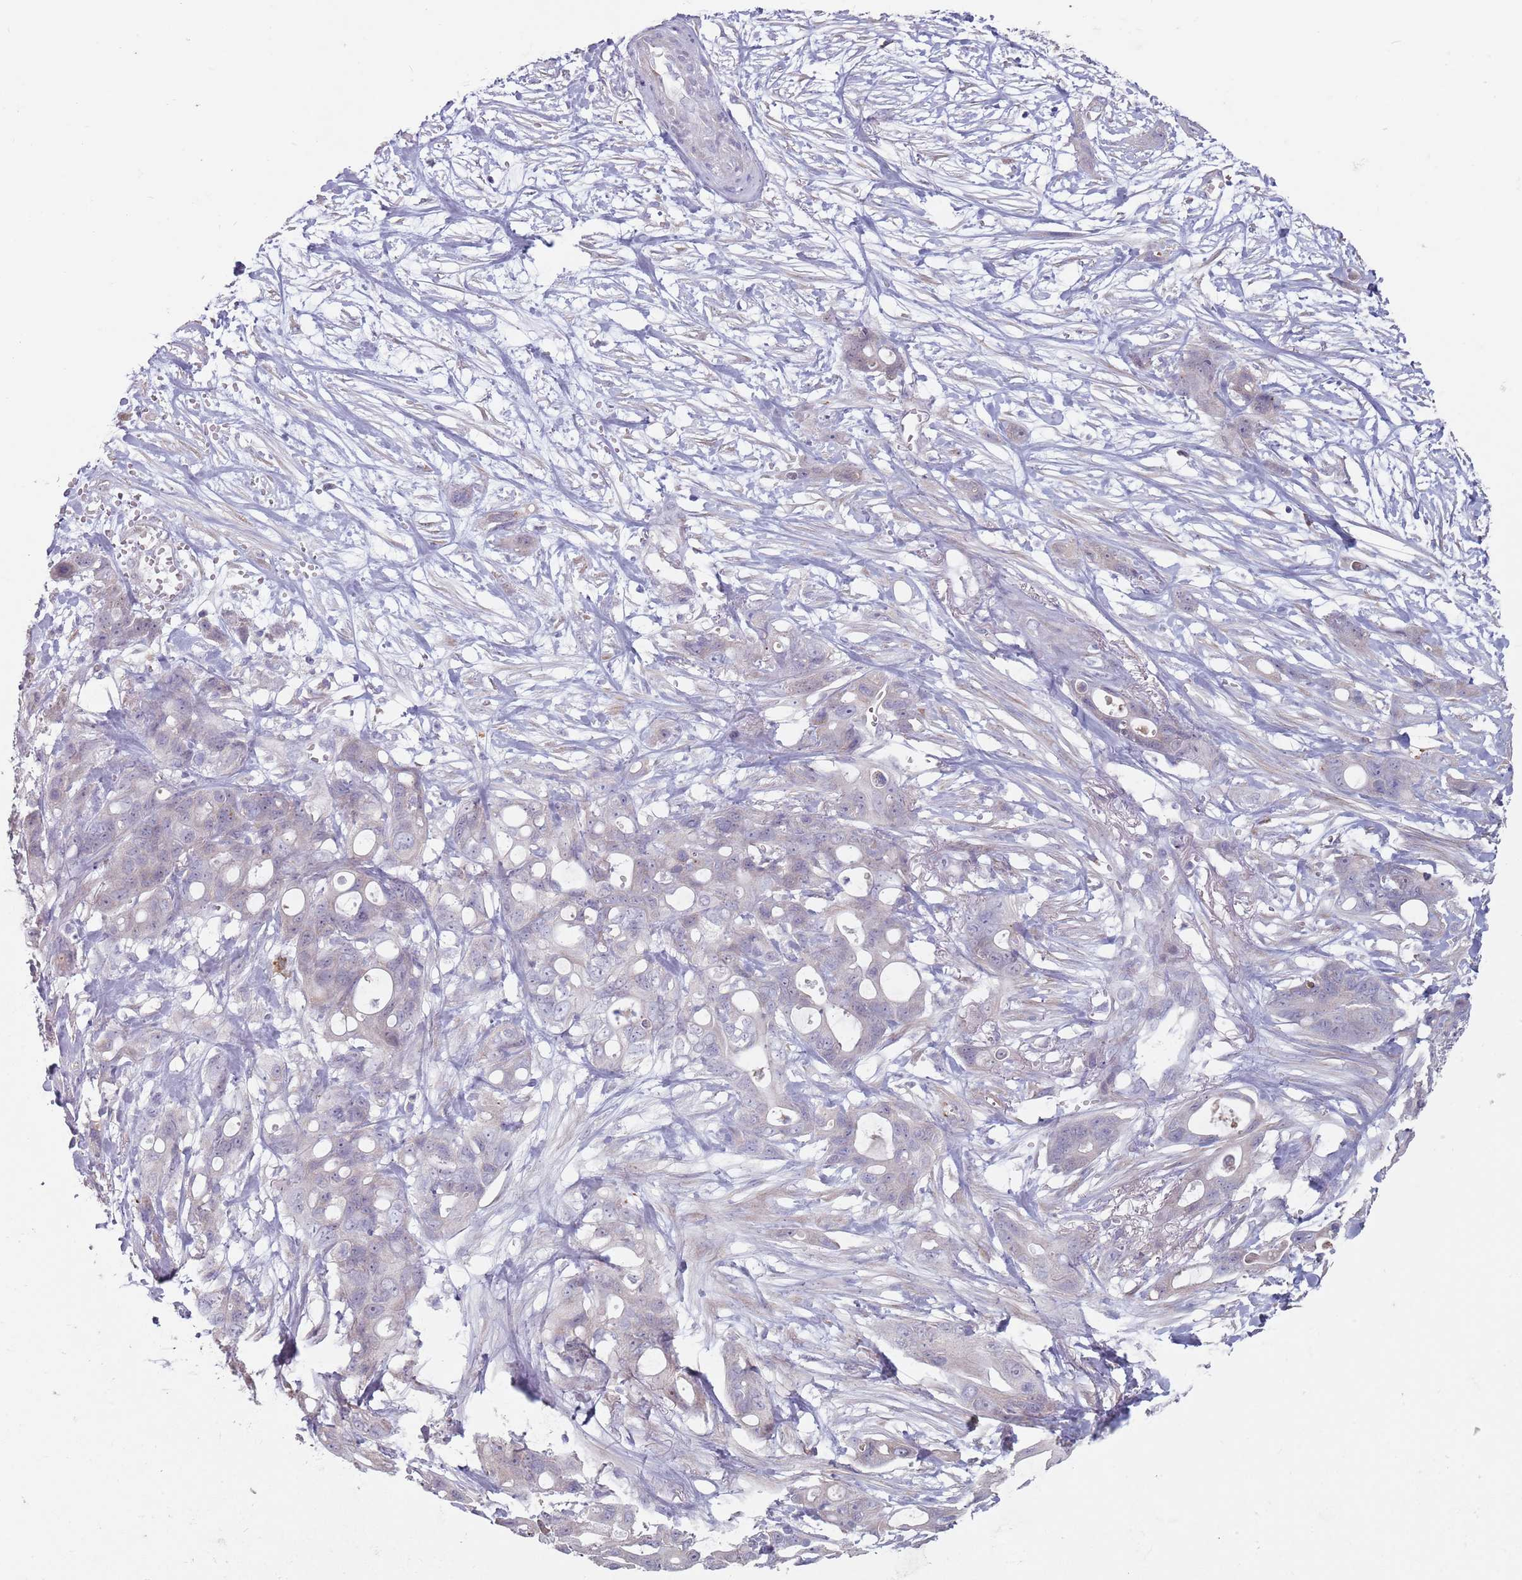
{"staining": {"intensity": "negative", "quantity": "none", "location": "none"}, "tissue": "ovarian cancer", "cell_type": "Tumor cells", "image_type": "cancer", "snomed": [{"axis": "morphology", "description": "Cystadenocarcinoma, mucinous, NOS"}, {"axis": "topography", "description": "Ovary"}], "caption": "IHC image of neoplastic tissue: human ovarian mucinous cystadenocarcinoma stained with DAB (3,3'-diaminobenzidine) exhibits no significant protein positivity in tumor cells. The staining is performed using DAB (3,3'-diaminobenzidine) brown chromogen with nuclei counter-stained in using hematoxylin.", "gene": "DXO", "patient": {"sex": "female", "age": 70}}